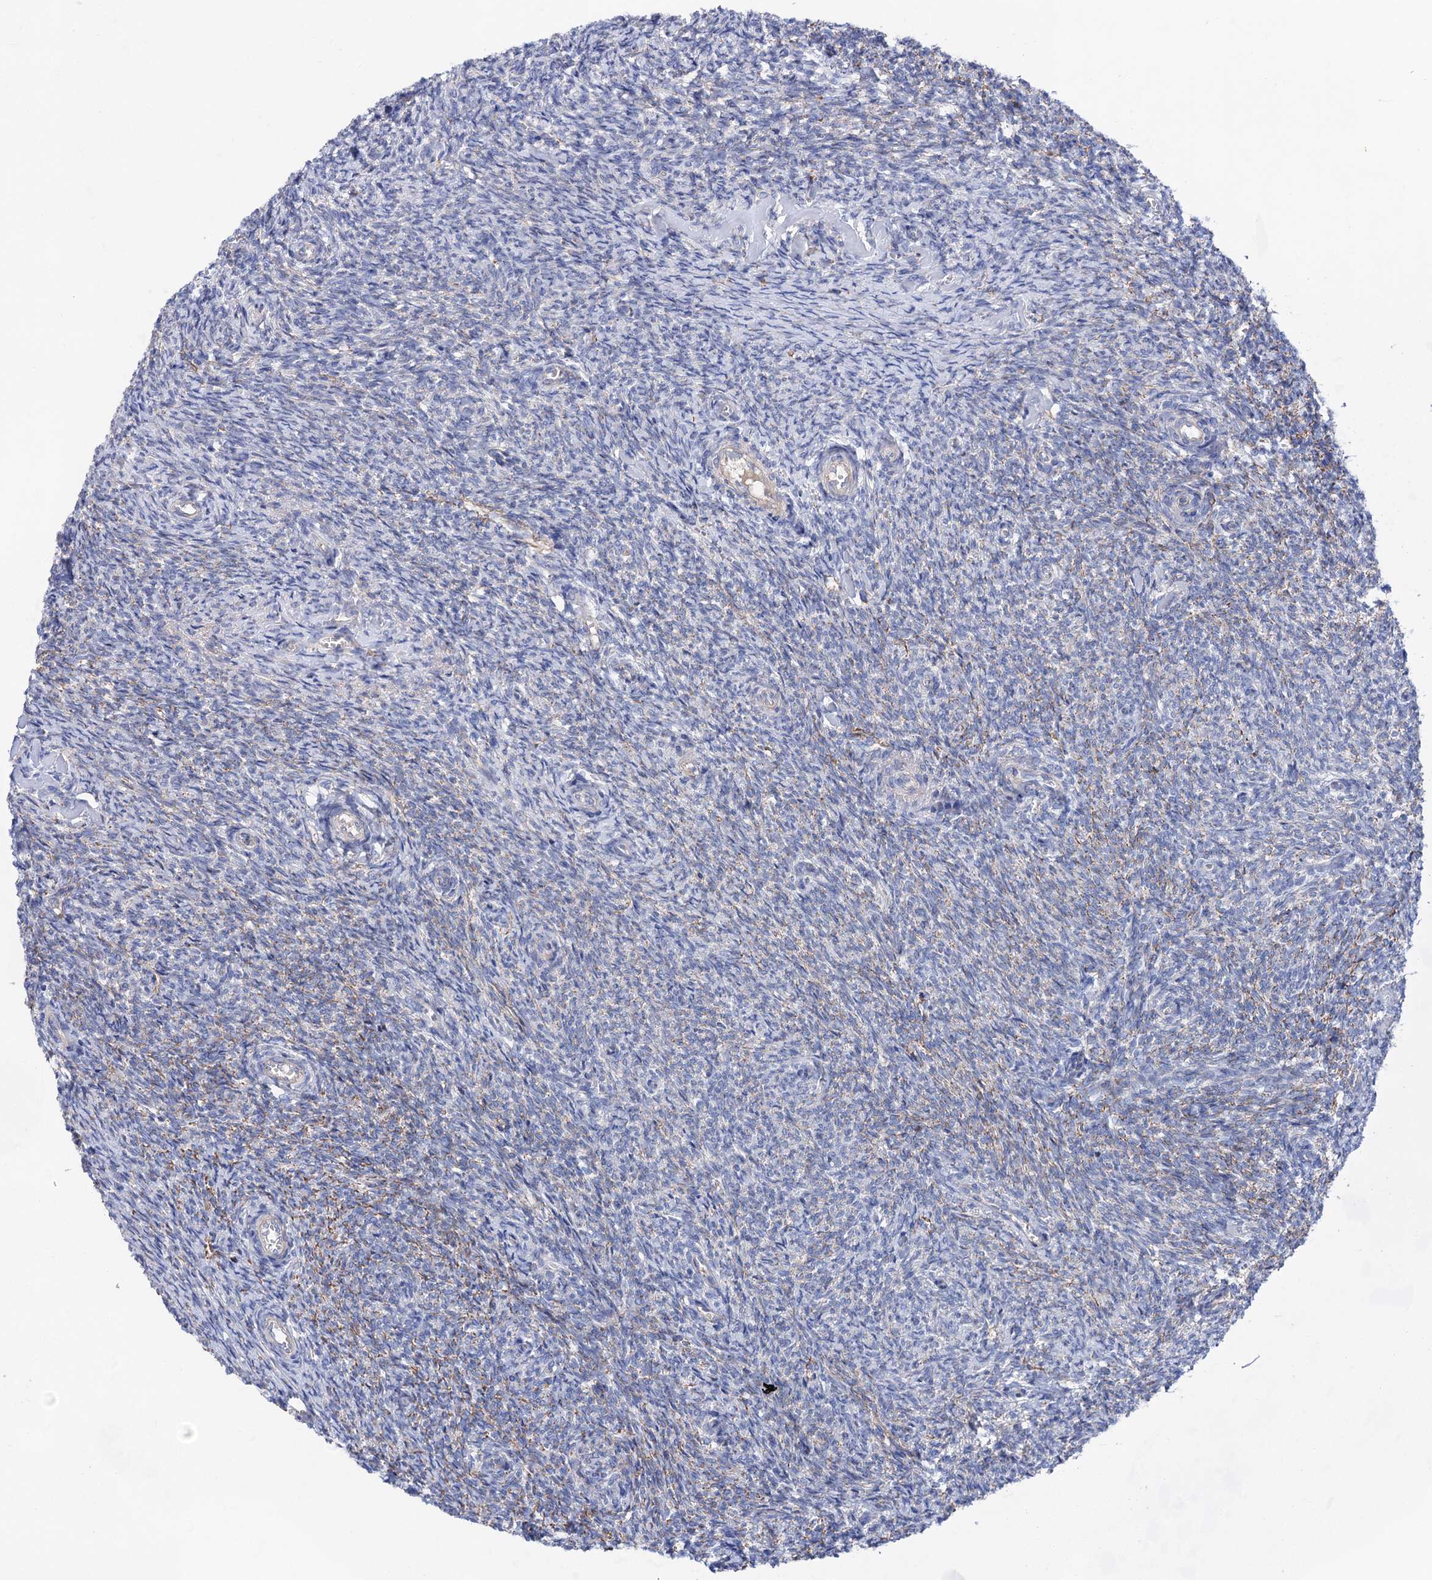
{"staining": {"intensity": "negative", "quantity": "none", "location": "none"}, "tissue": "ovary", "cell_type": "Ovarian stroma cells", "image_type": "normal", "snomed": [{"axis": "morphology", "description": "Normal tissue, NOS"}, {"axis": "topography", "description": "Ovary"}], "caption": "The immunohistochemistry (IHC) image has no significant expression in ovarian stroma cells of ovary. The staining is performed using DAB (3,3'-diaminobenzidine) brown chromogen with nuclei counter-stained in using hematoxylin.", "gene": "GPR155", "patient": {"sex": "female", "age": 44}}